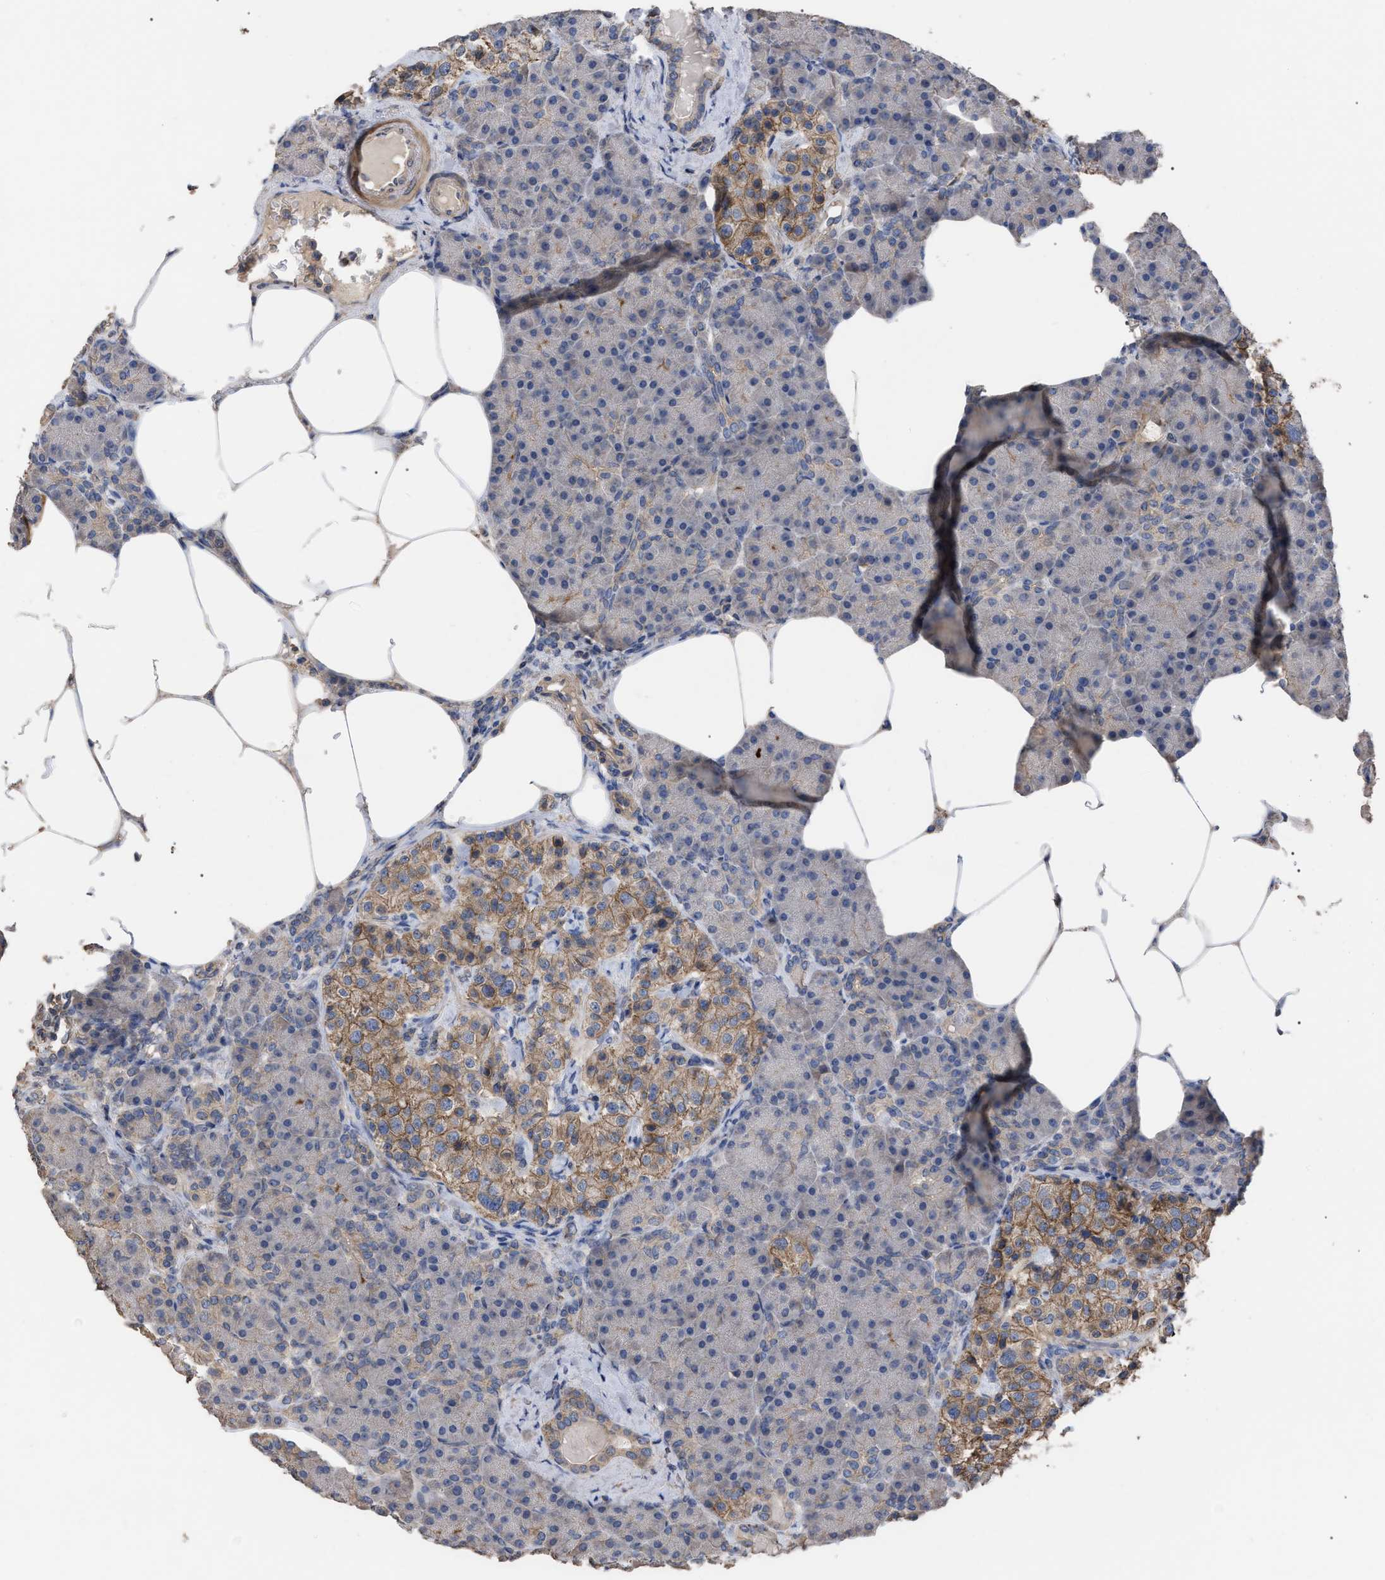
{"staining": {"intensity": "weak", "quantity": "<25%", "location": "cytoplasmic/membranous"}, "tissue": "pancreas", "cell_type": "Exocrine glandular cells", "image_type": "normal", "snomed": [{"axis": "morphology", "description": "Normal tissue, NOS"}, {"axis": "topography", "description": "Pancreas"}], "caption": "Immunohistochemical staining of normal human pancreas demonstrates no significant staining in exocrine glandular cells.", "gene": "BTN2A1", "patient": {"sex": "female", "age": 70}}